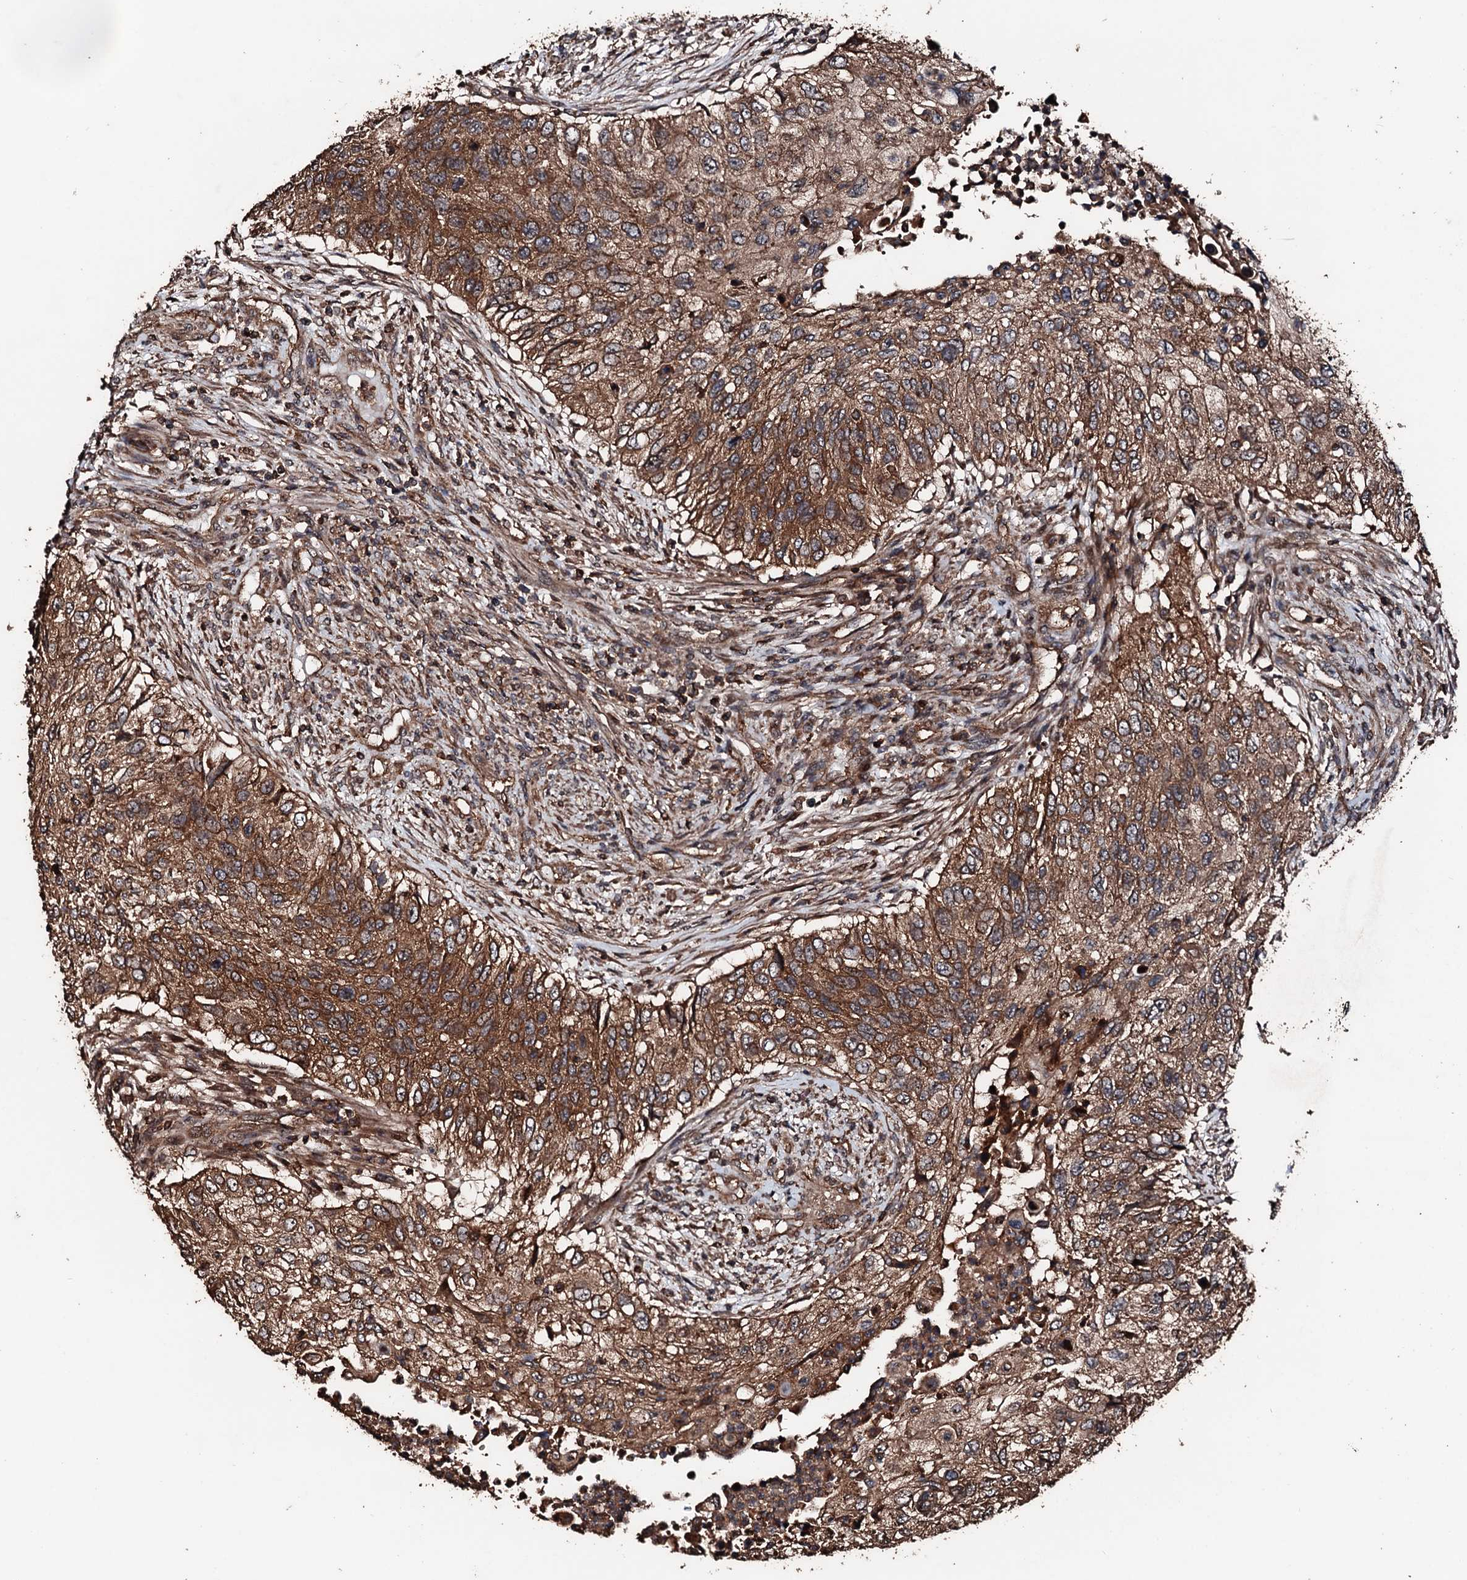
{"staining": {"intensity": "strong", "quantity": ">75%", "location": "cytoplasmic/membranous"}, "tissue": "urothelial cancer", "cell_type": "Tumor cells", "image_type": "cancer", "snomed": [{"axis": "morphology", "description": "Urothelial carcinoma, High grade"}, {"axis": "topography", "description": "Urinary bladder"}], "caption": "This is an image of immunohistochemistry staining of urothelial cancer, which shows strong expression in the cytoplasmic/membranous of tumor cells.", "gene": "KIF18A", "patient": {"sex": "female", "age": 60}}